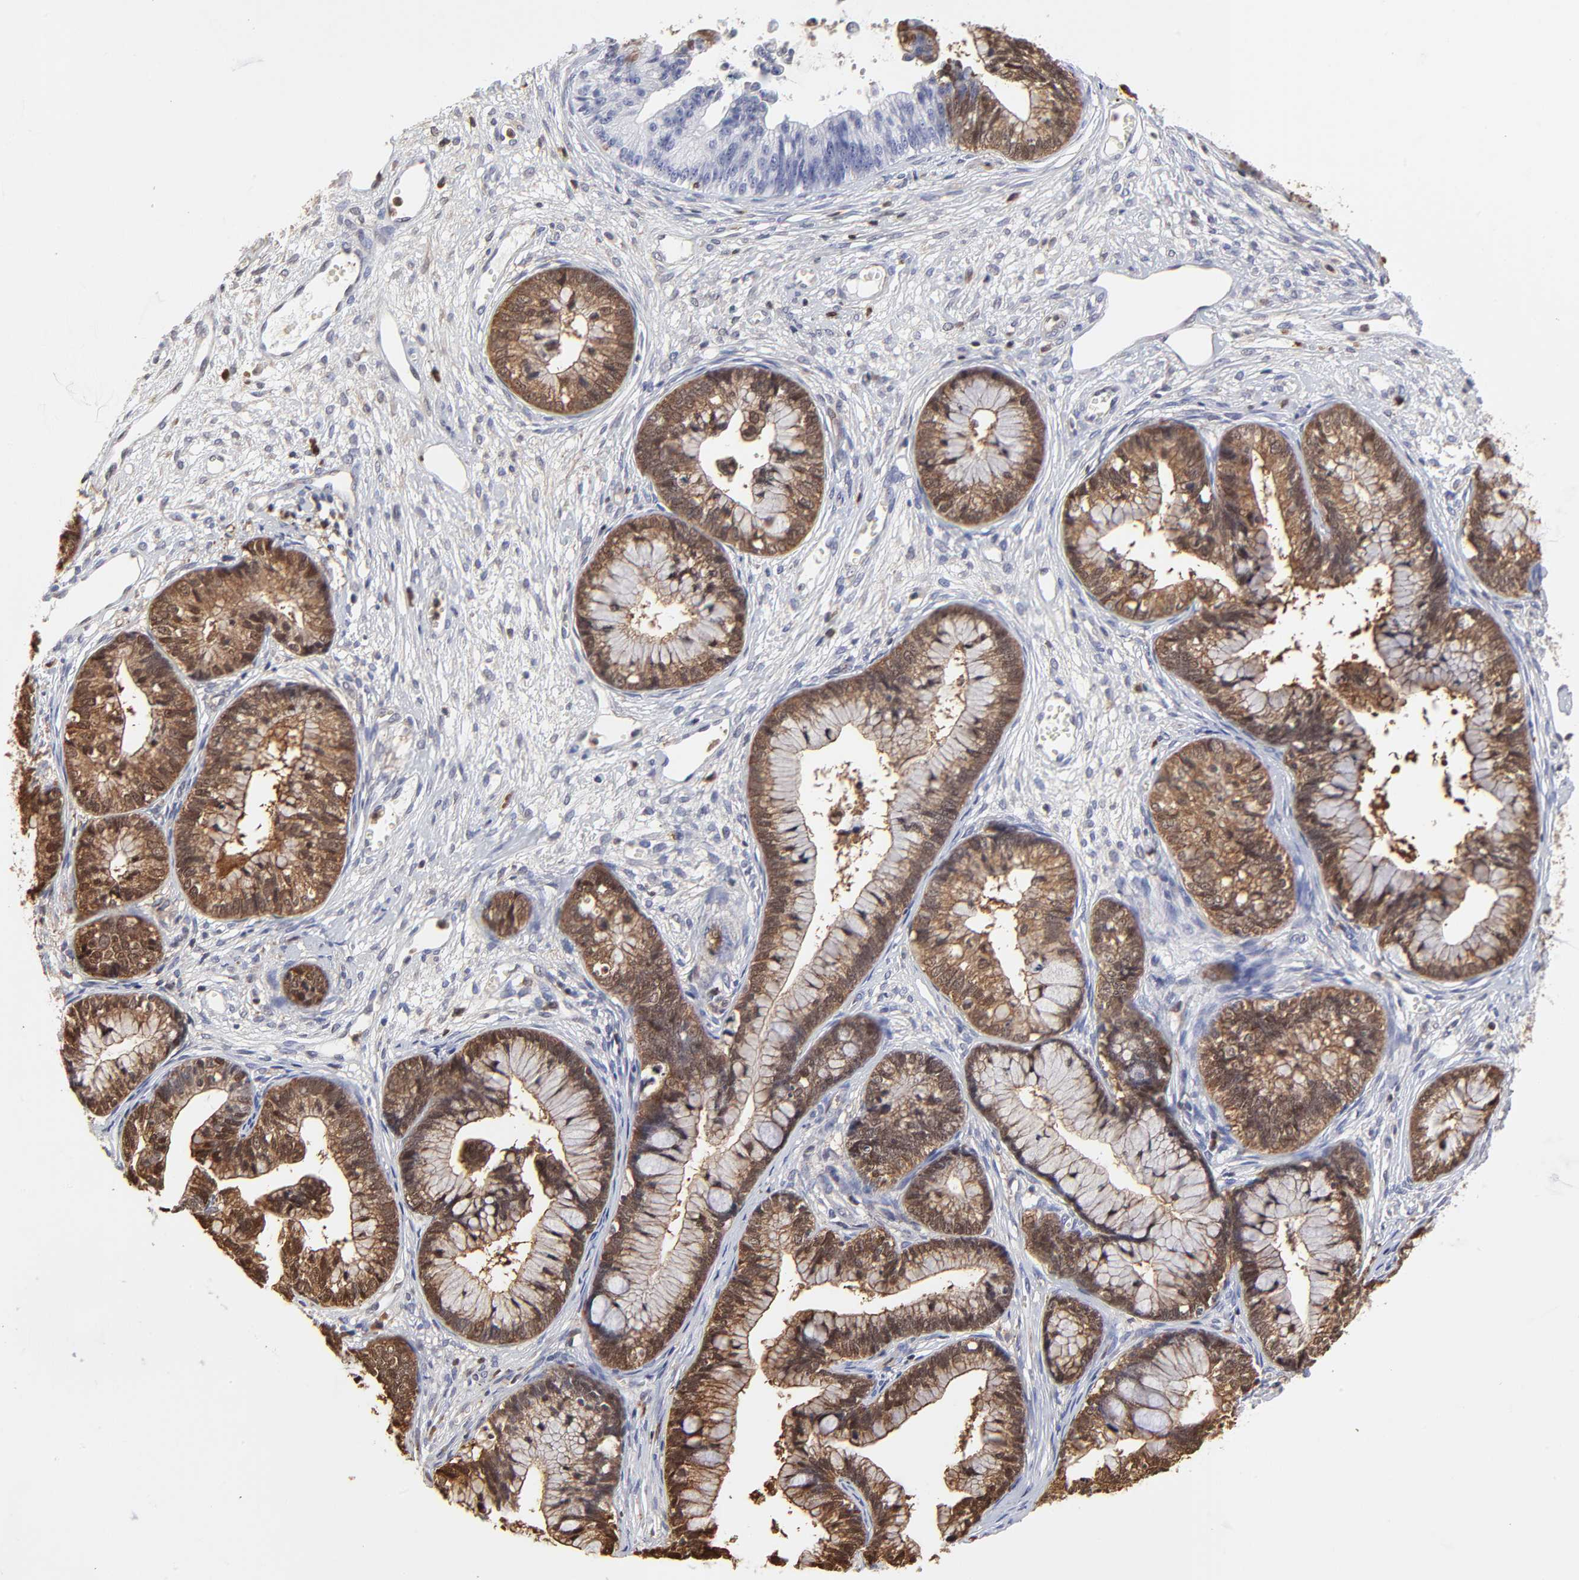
{"staining": {"intensity": "moderate", "quantity": ">75%", "location": "cytoplasmic/membranous"}, "tissue": "cervical cancer", "cell_type": "Tumor cells", "image_type": "cancer", "snomed": [{"axis": "morphology", "description": "Adenocarcinoma, NOS"}, {"axis": "topography", "description": "Cervix"}], "caption": "Cervical adenocarcinoma stained with DAB immunohistochemistry displays medium levels of moderate cytoplasmic/membranous staining in approximately >75% of tumor cells.", "gene": "CASP3", "patient": {"sex": "female", "age": 44}}